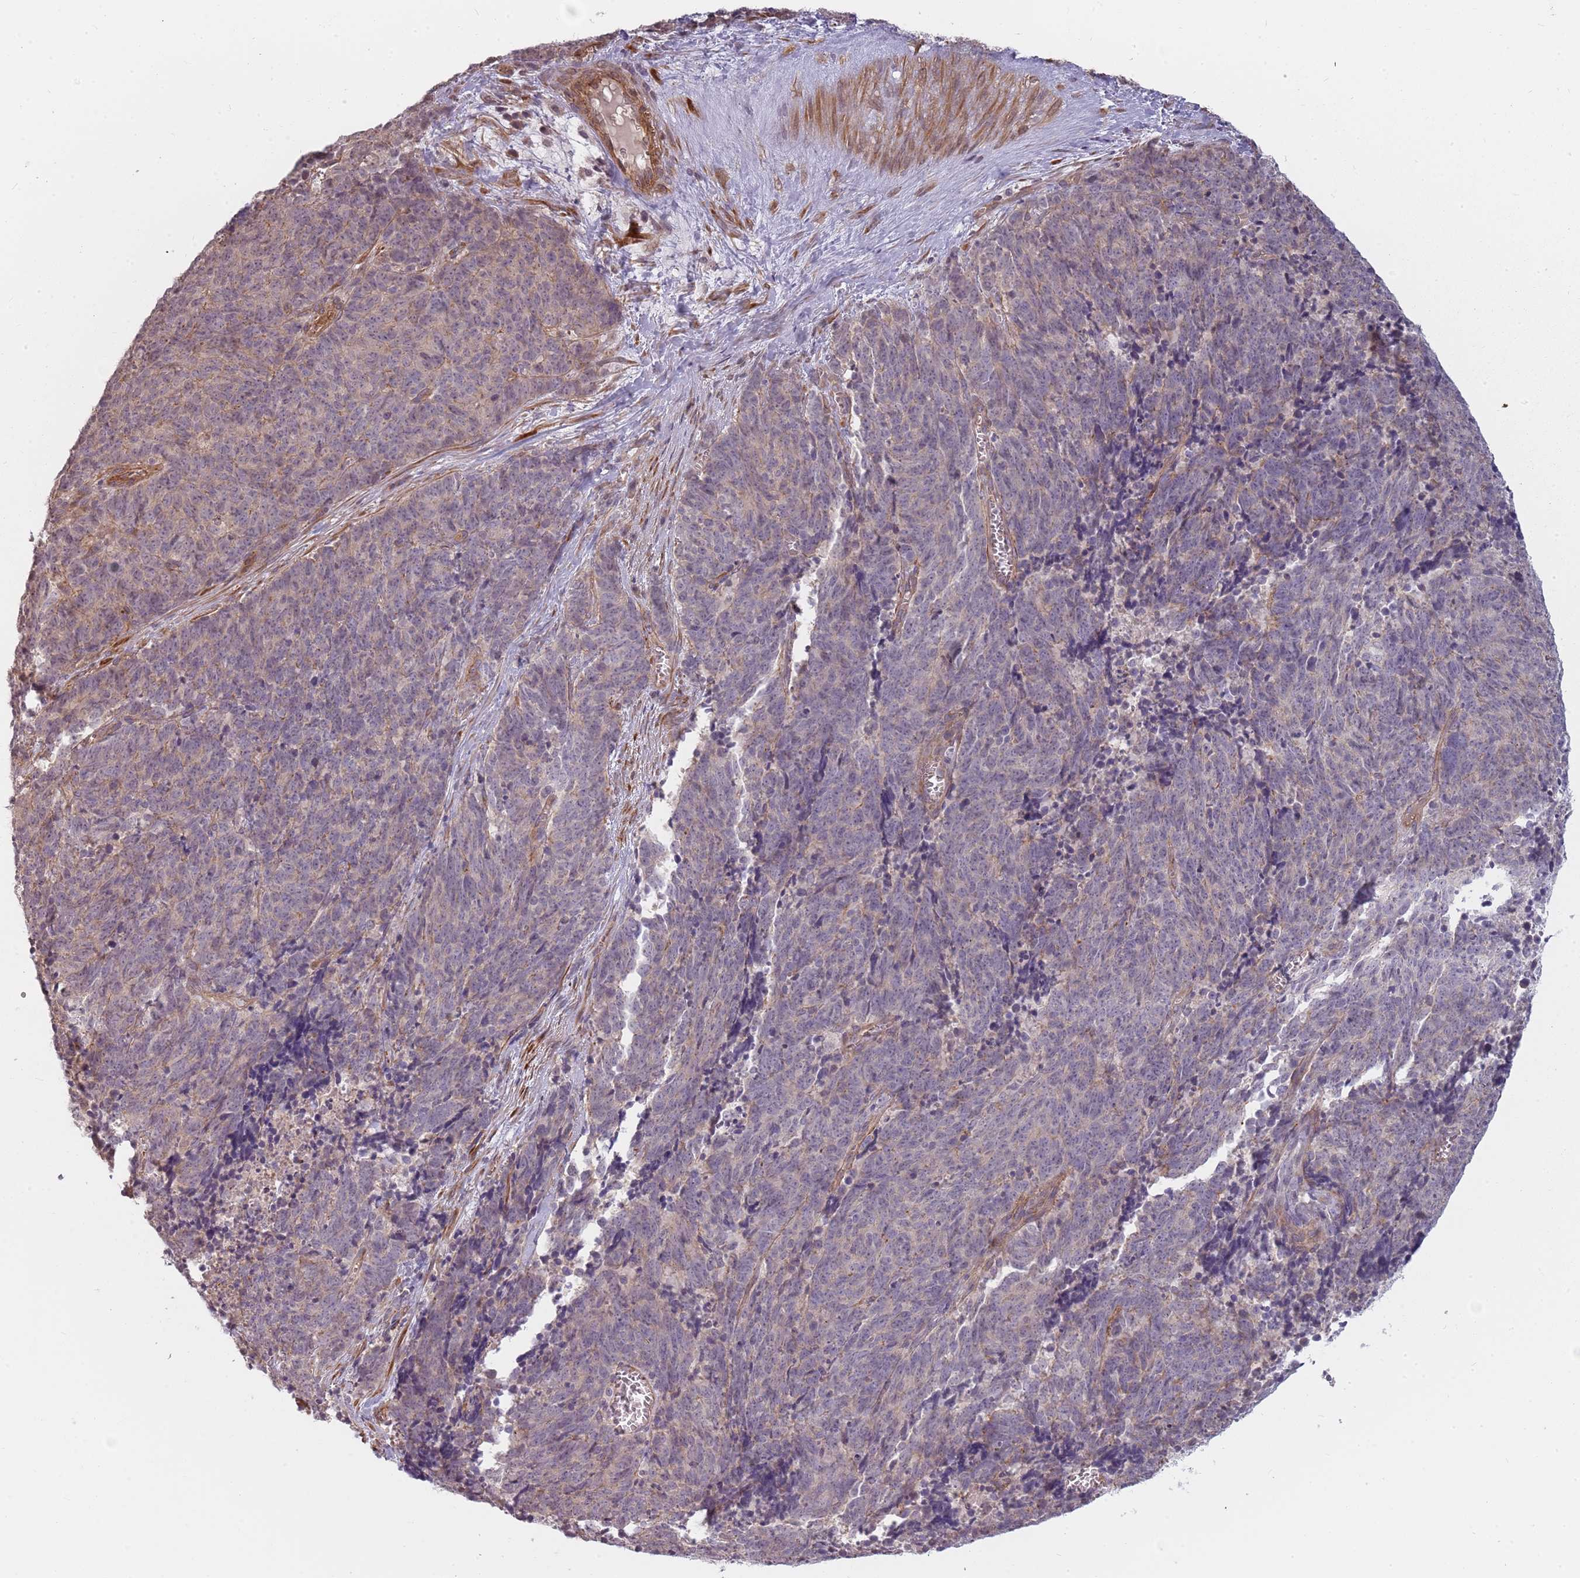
{"staining": {"intensity": "weak", "quantity": "<25%", "location": "cytoplasmic/membranous"}, "tissue": "cervical cancer", "cell_type": "Tumor cells", "image_type": "cancer", "snomed": [{"axis": "morphology", "description": "Squamous cell carcinoma, NOS"}, {"axis": "topography", "description": "Cervix"}], "caption": "Protein analysis of cervical cancer (squamous cell carcinoma) demonstrates no significant staining in tumor cells. Brightfield microscopy of immunohistochemistry (IHC) stained with DAB (brown) and hematoxylin (blue), captured at high magnification.", "gene": "PPP1R14C", "patient": {"sex": "female", "age": 29}}